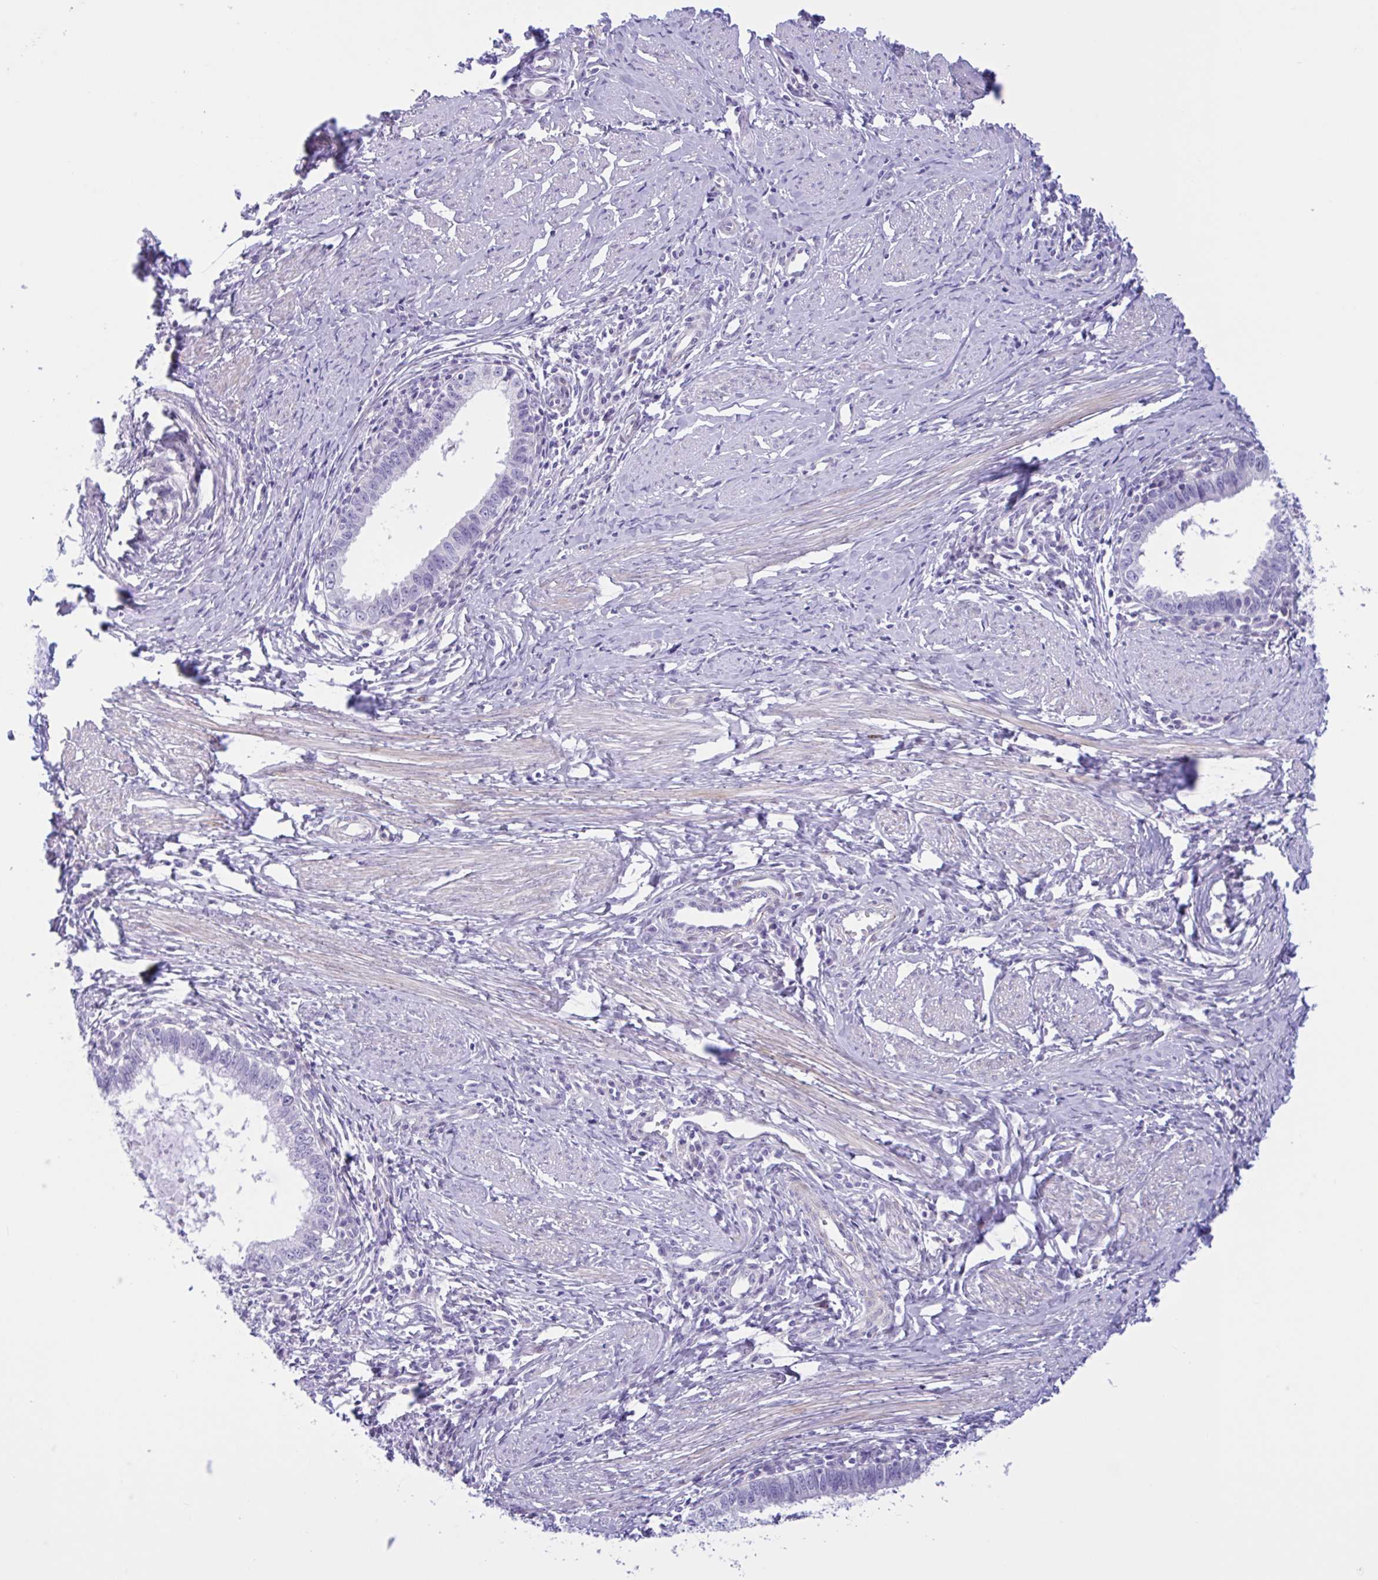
{"staining": {"intensity": "negative", "quantity": "none", "location": "none"}, "tissue": "cervical cancer", "cell_type": "Tumor cells", "image_type": "cancer", "snomed": [{"axis": "morphology", "description": "Adenocarcinoma, NOS"}, {"axis": "topography", "description": "Cervix"}], "caption": "The histopathology image displays no significant expression in tumor cells of cervical cancer (adenocarcinoma).", "gene": "AHCYL2", "patient": {"sex": "female", "age": 36}}